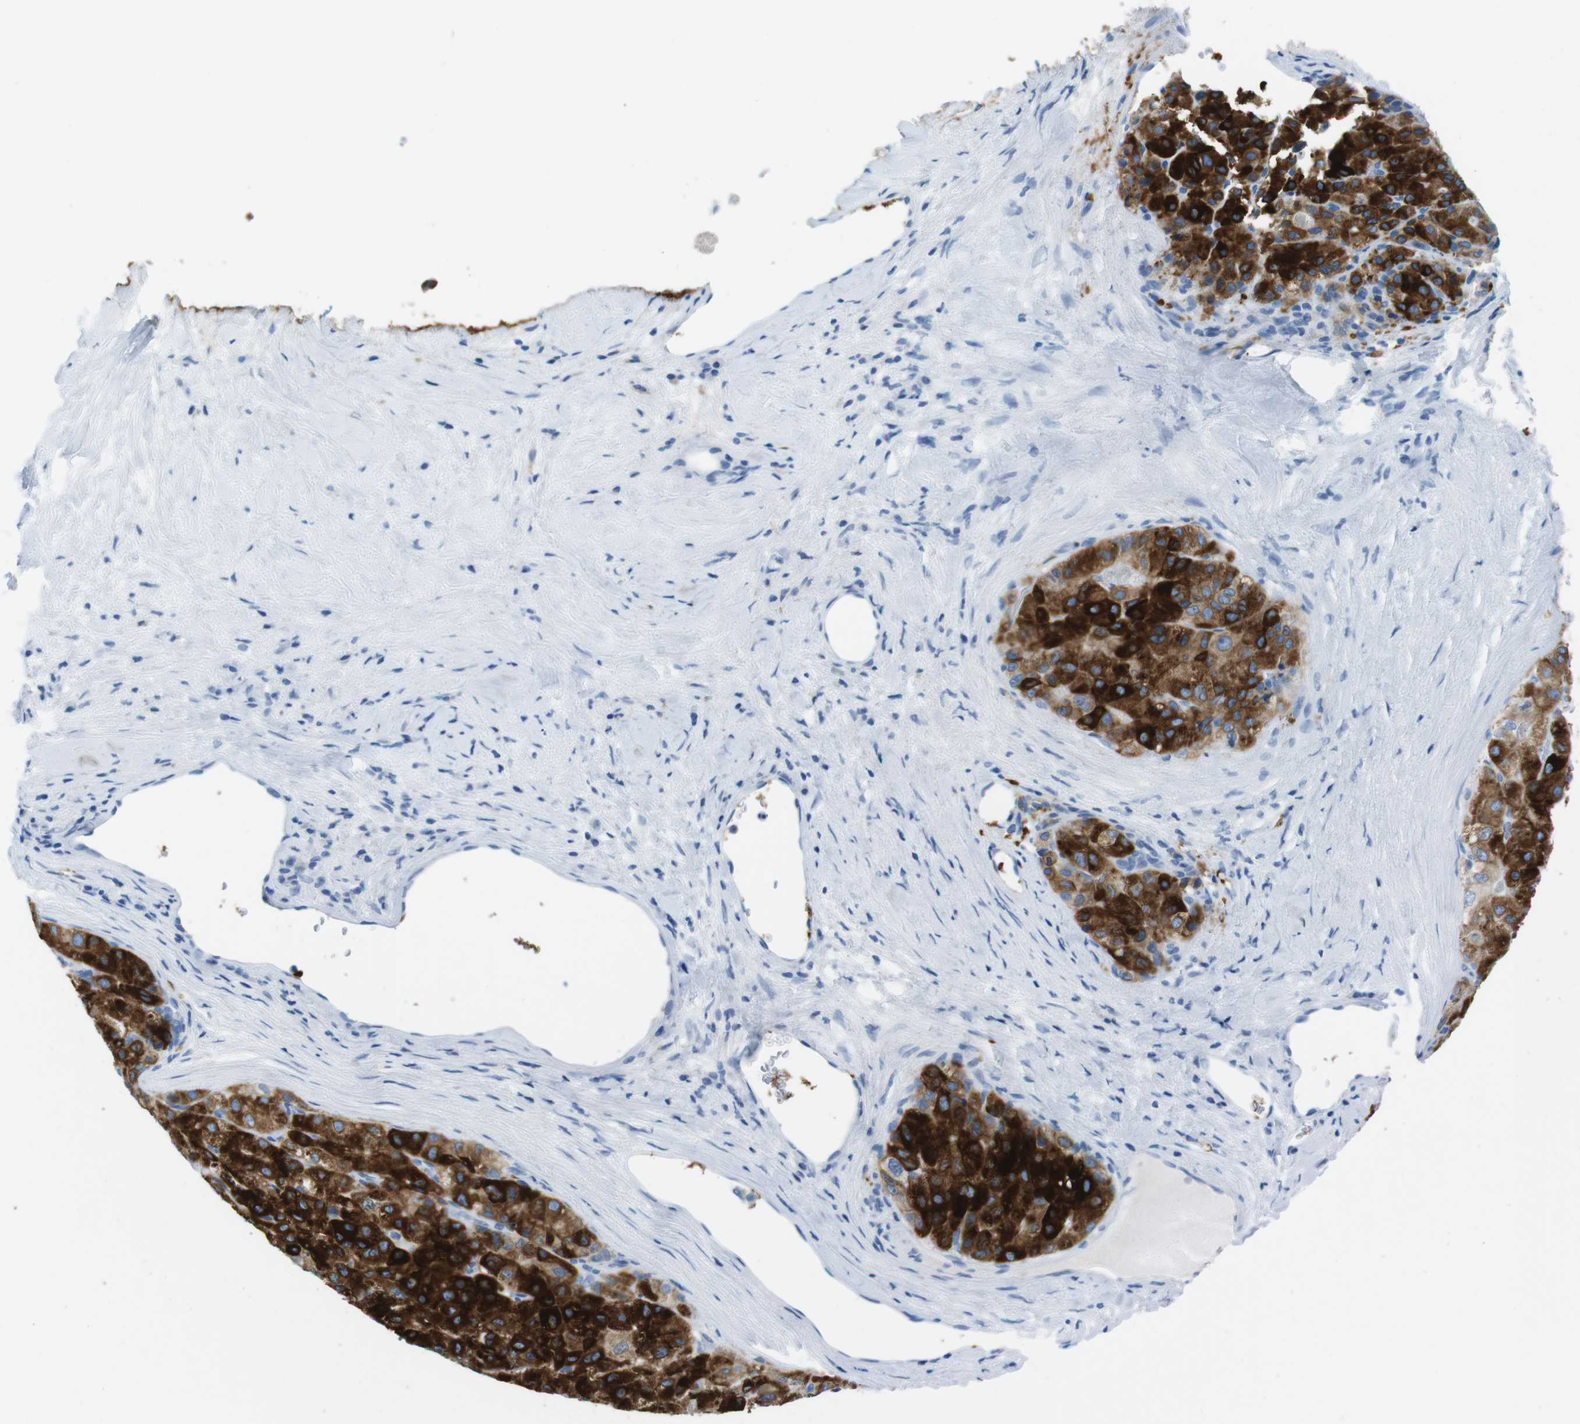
{"staining": {"intensity": "strong", "quantity": ">75%", "location": "cytoplasmic/membranous"}, "tissue": "liver cancer", "cell_type": "Tumor cells", "image_type": "cancer", "snomed": [{"axis": "morphology", "description": "Carcinoma, Hepatocellular, NOS"}, {"axis": "topography", "description": "Liver"}], "caption": "Liver cancer (hepatocellular carcinoma) stained for a protein exhibits strong cytoplasmic/membranous positivity in tumor cells.", "gene": "CYP2C9", "patient": {"sex": "male", "age": 80}}